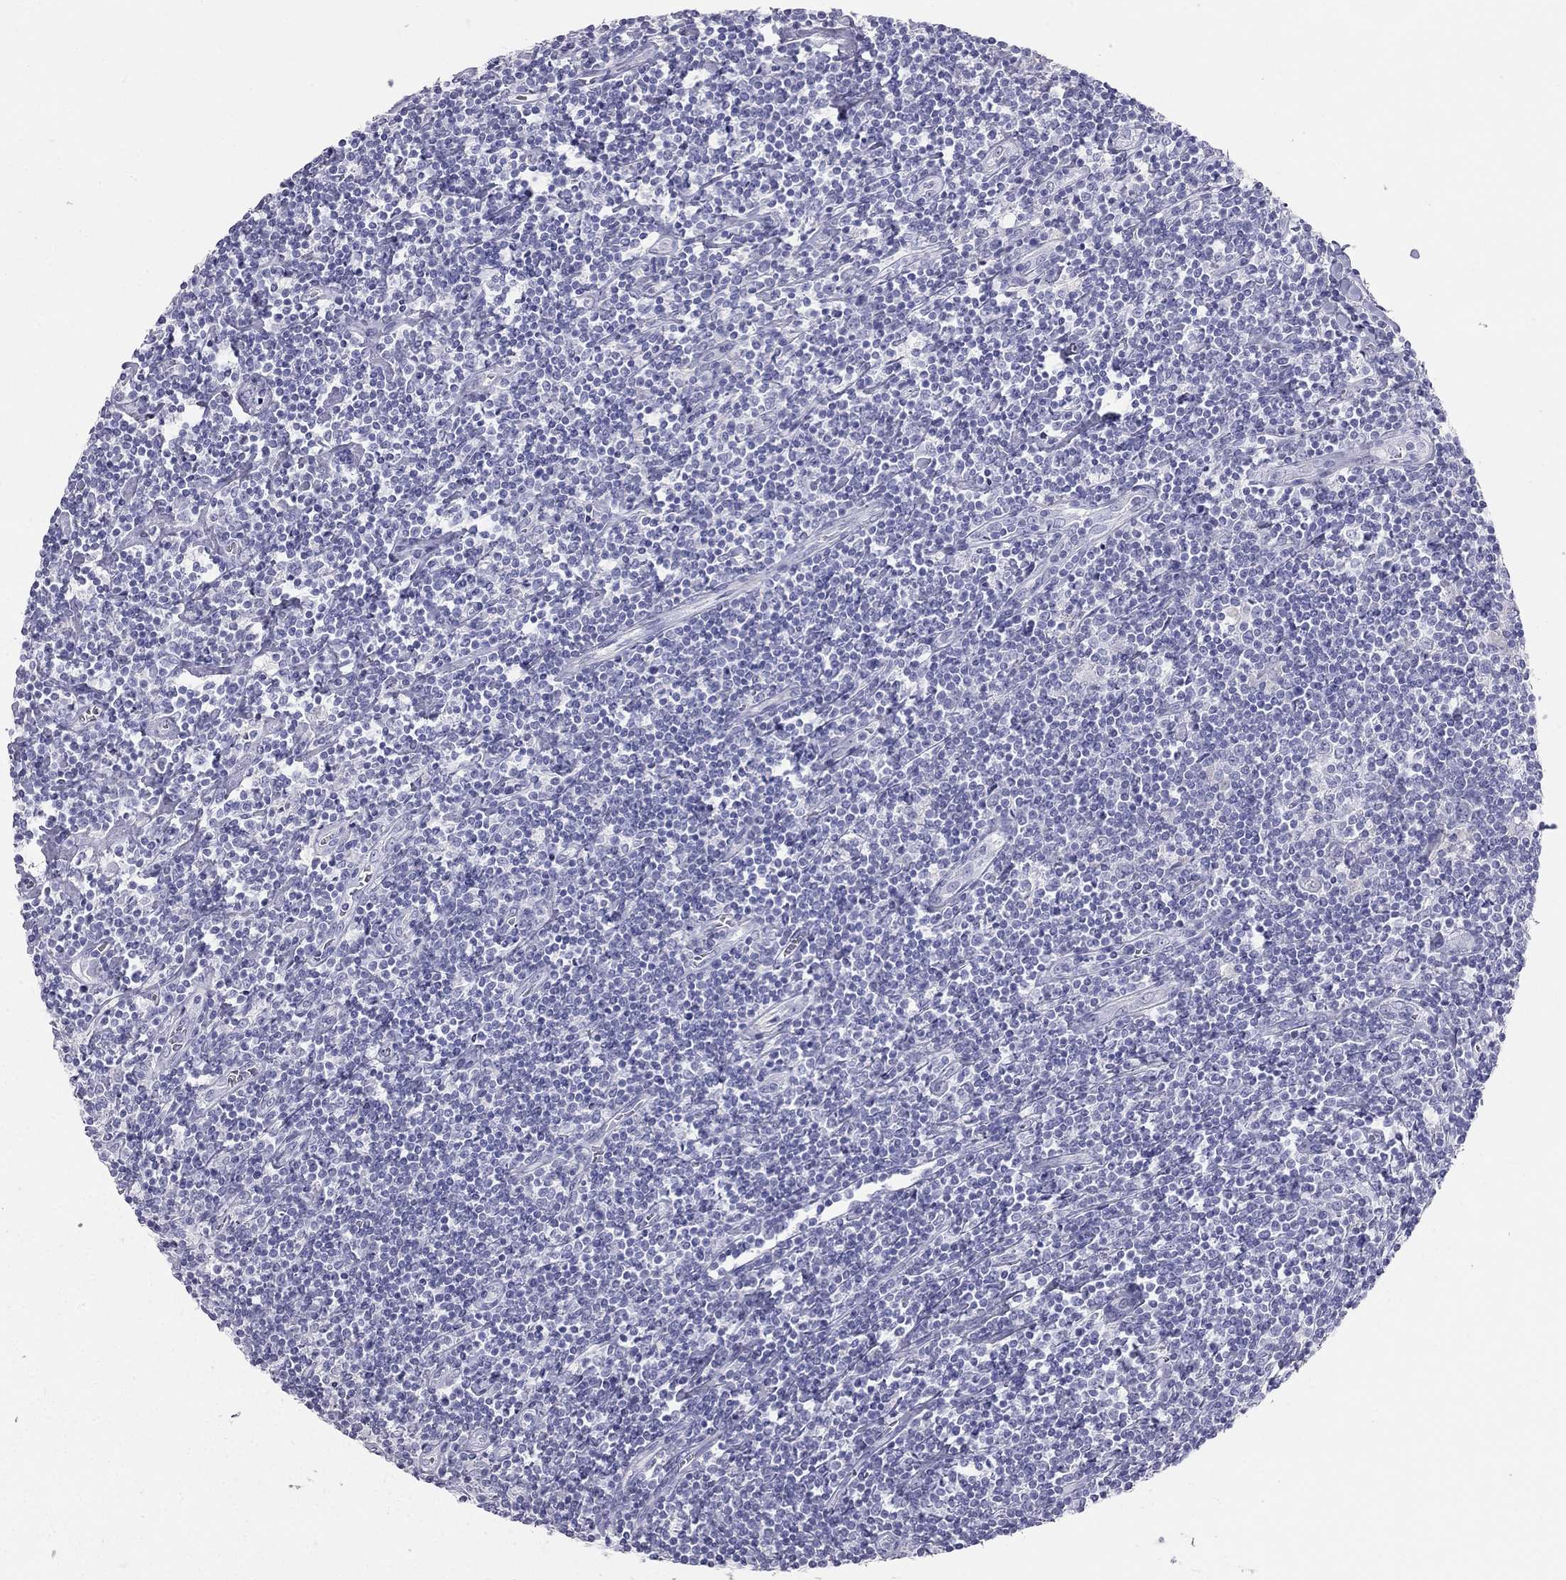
{"staining": {"intensity": "negative", "quantity": "none", "location": "none"}, "tissue": "lymphoma", "cell_type": "Tumor cells", "image_type": "cancer", "snomed": [{"axis": "morphology", "description": "Hodgkin's disease, NOS"}, {"axis": "topography", "description": "Lymph node"}], "caption": "A photomicrograph of Hodgkin's disease stained for a protein displays no brown staining in tumor cells.", "gene": "KLRG1", "patient": {"sex": "male", "age": 40}}